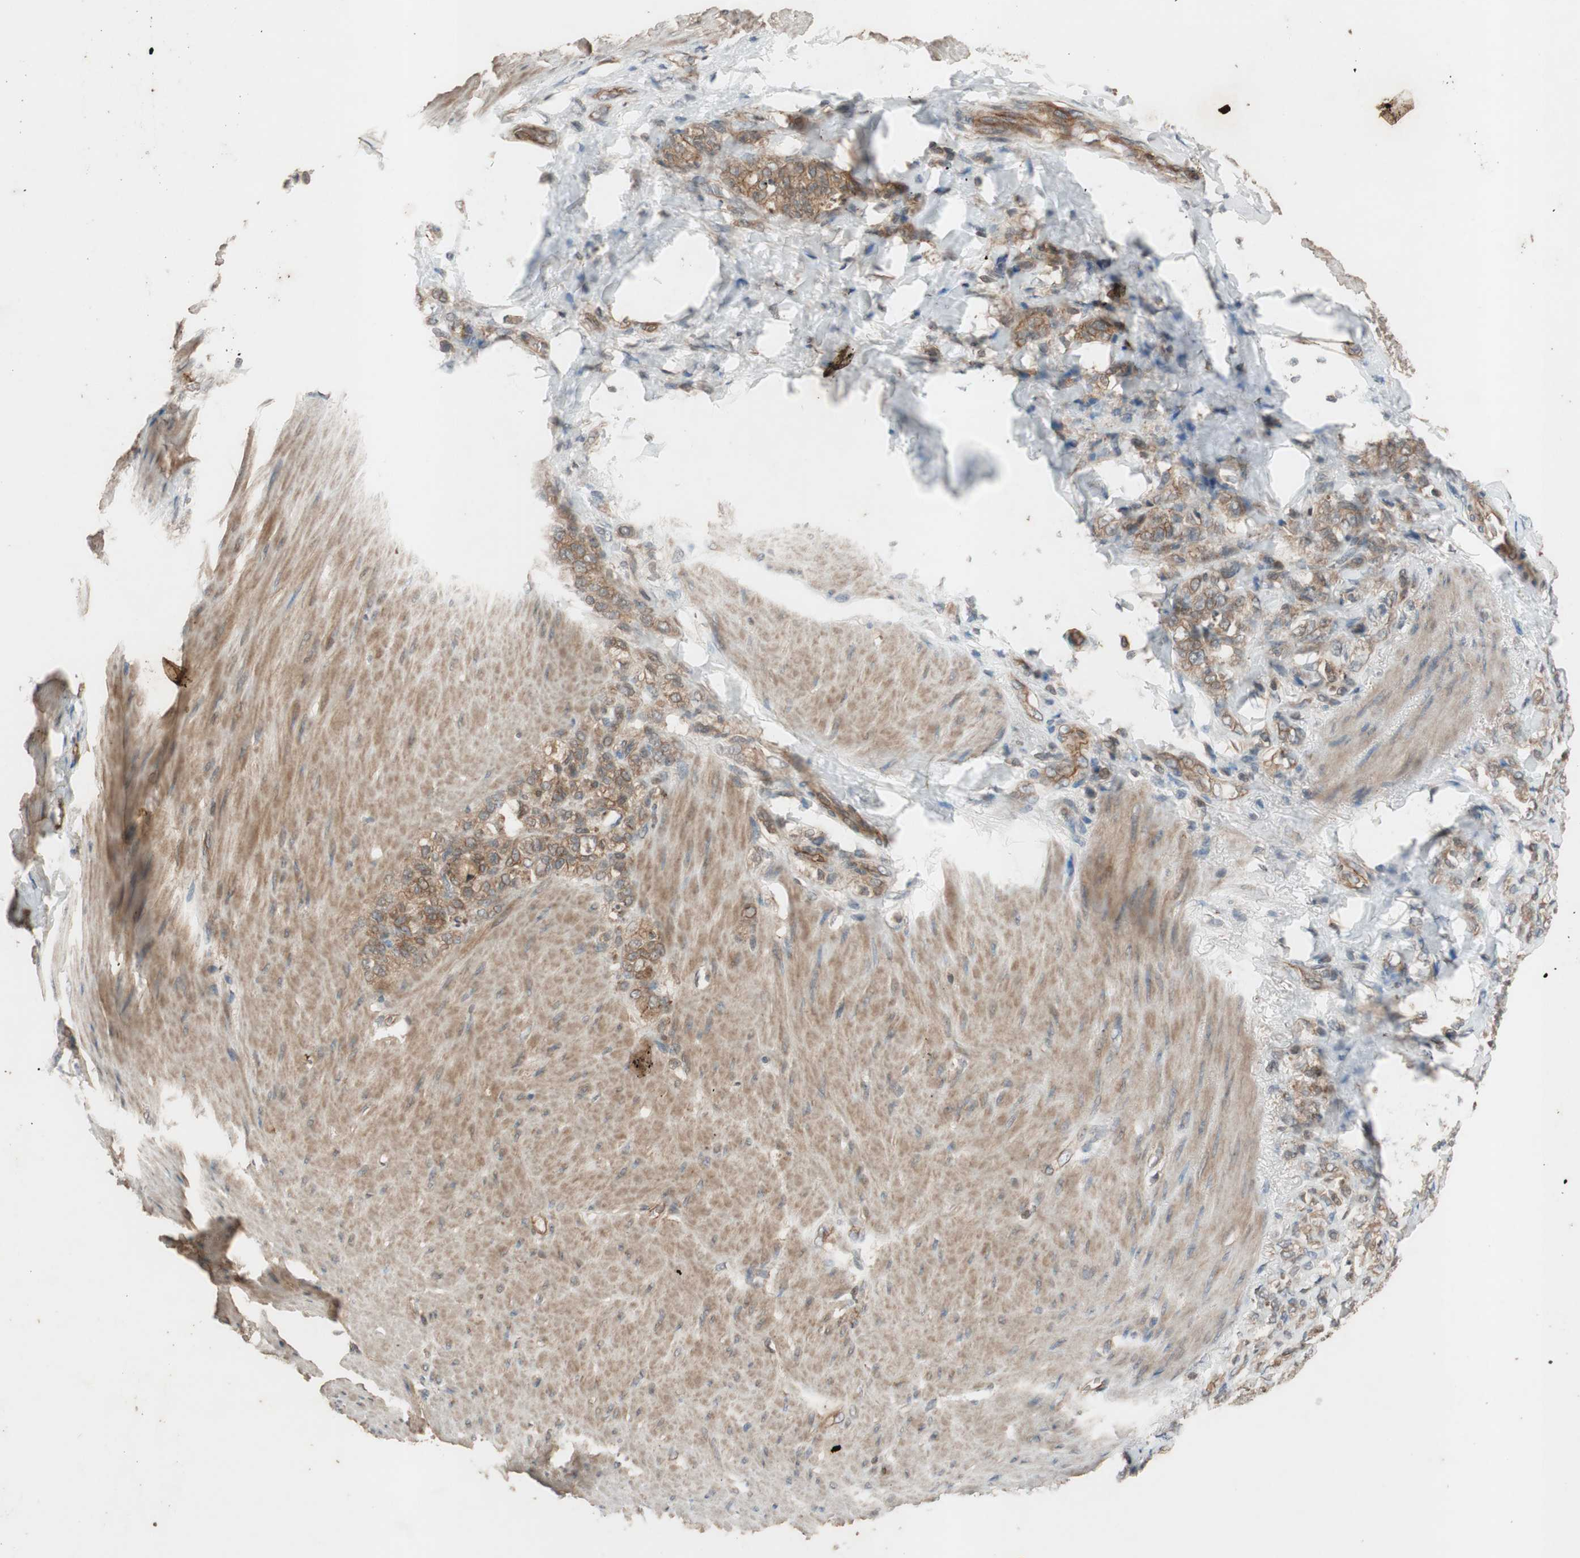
{"staining": {"intensity": "moderate", "quantity": ">75%", "location": "cytoplasmic/membranous"}, "tissue": "stomach cancer", "cell_type": "Tumor cells", "image_type": "cancer", "snomed": [{"axis": "morphology", "description": "Adenocarcinoma, NOS"}, {"axis": "topography", "description": "Stomach"}], "caption": "DAB (3,3'-diaminobenzidine) immunohistochemical staining of adenocarcinoma (stomach) exhibits moderate cytoplasmic/membranous protein staining in about >75% of tumor cells.", "gene": "EPHA8", "patient": {"sex": "male", "age": 82}}